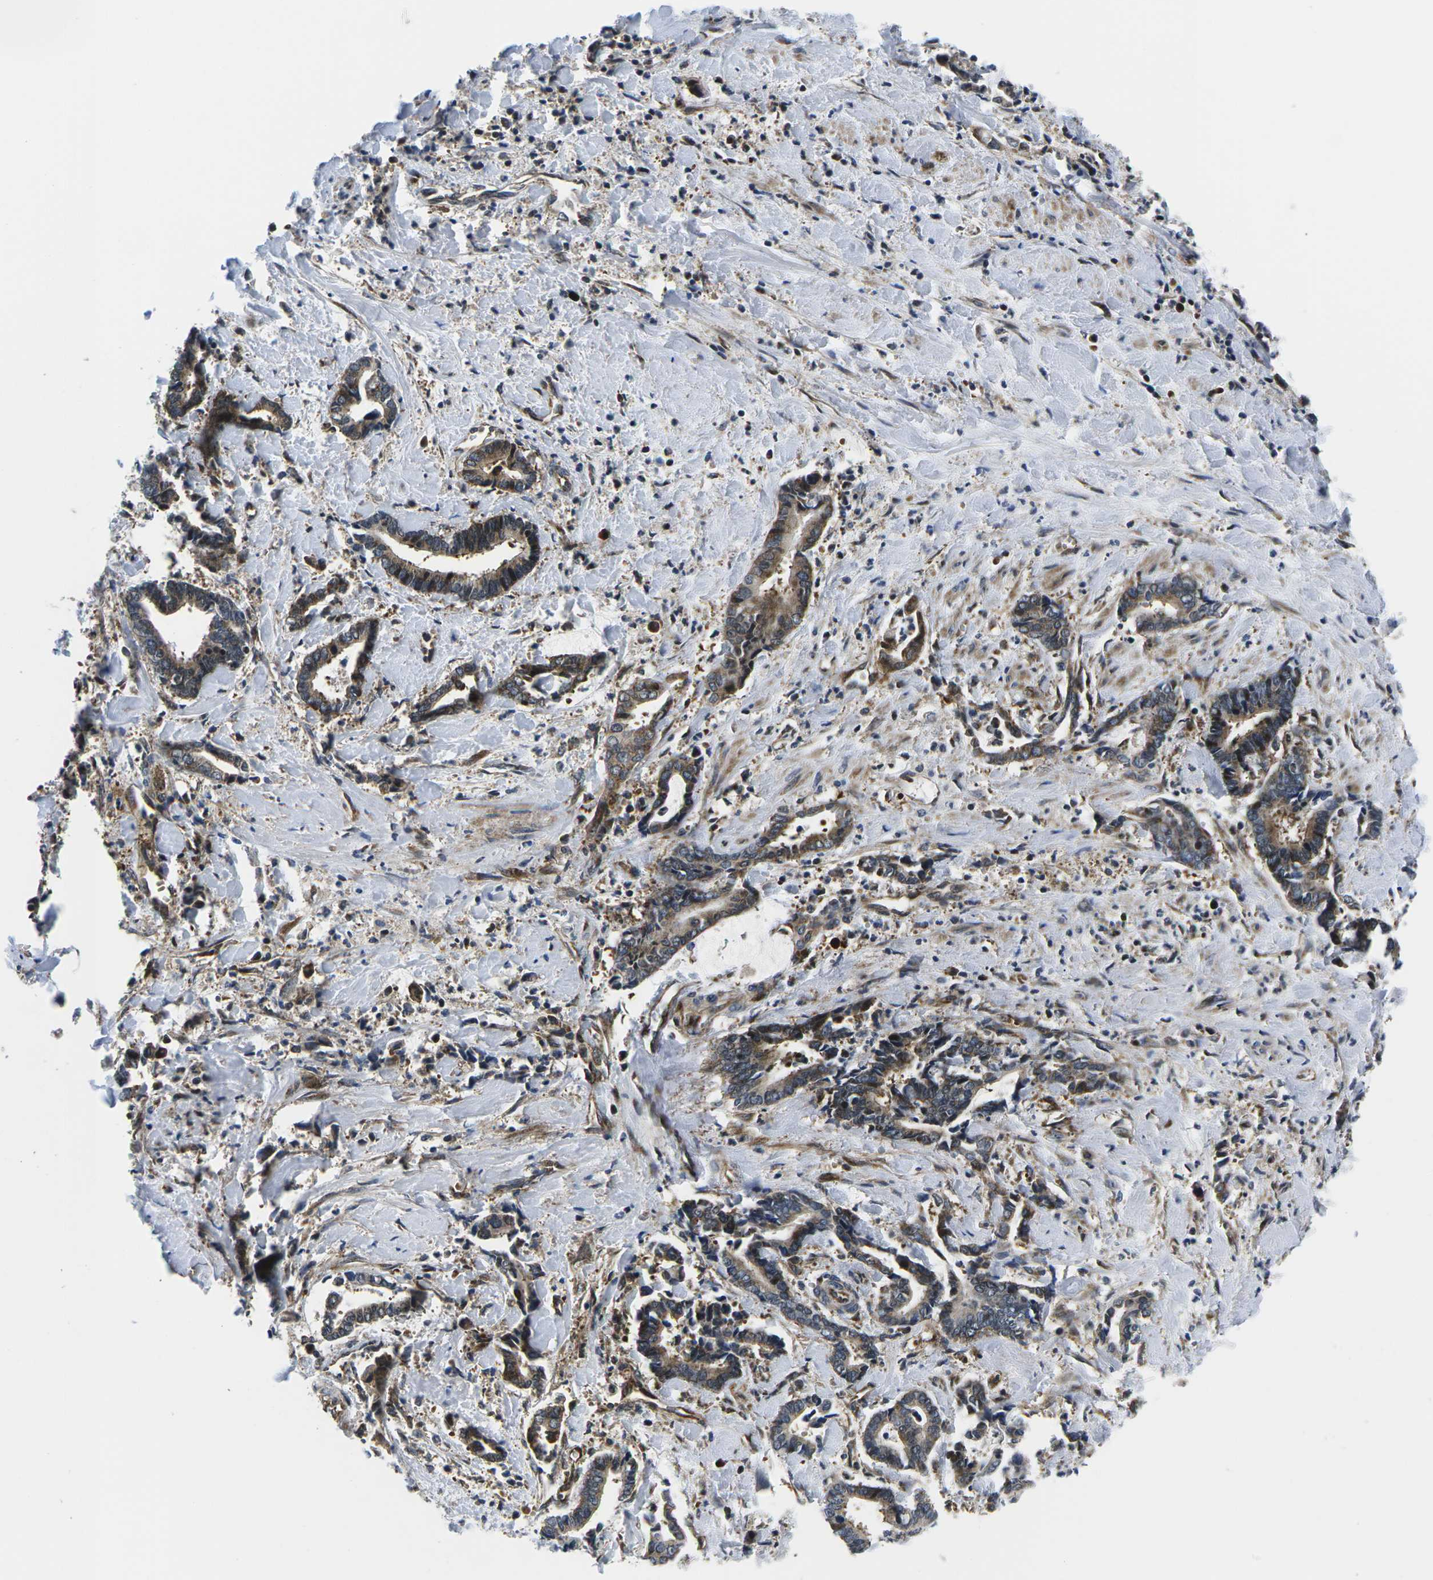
{"staining": {"intensity": "moderate", "quantity": ">75%", "location": "cytoplasmic/membranous"}, "tissue": "cervical cancer", "cell_type": "Tumor cells", "image_type": "cancer", "snomed": [{"axis": "morphology", "description": "Adenocarcinoma, NOS"}, {"axis": "topography", "description": "Cervix"}], "caption": "Immunohistochemical staining of human cervical cancer (adenocarcinoma) demonstrates moderate cytoplasmic/membranous protein staining in approximately >75% of tumor cells.", "gene": "EIF4E", "patient": {"sex": "female", "age": 44}}